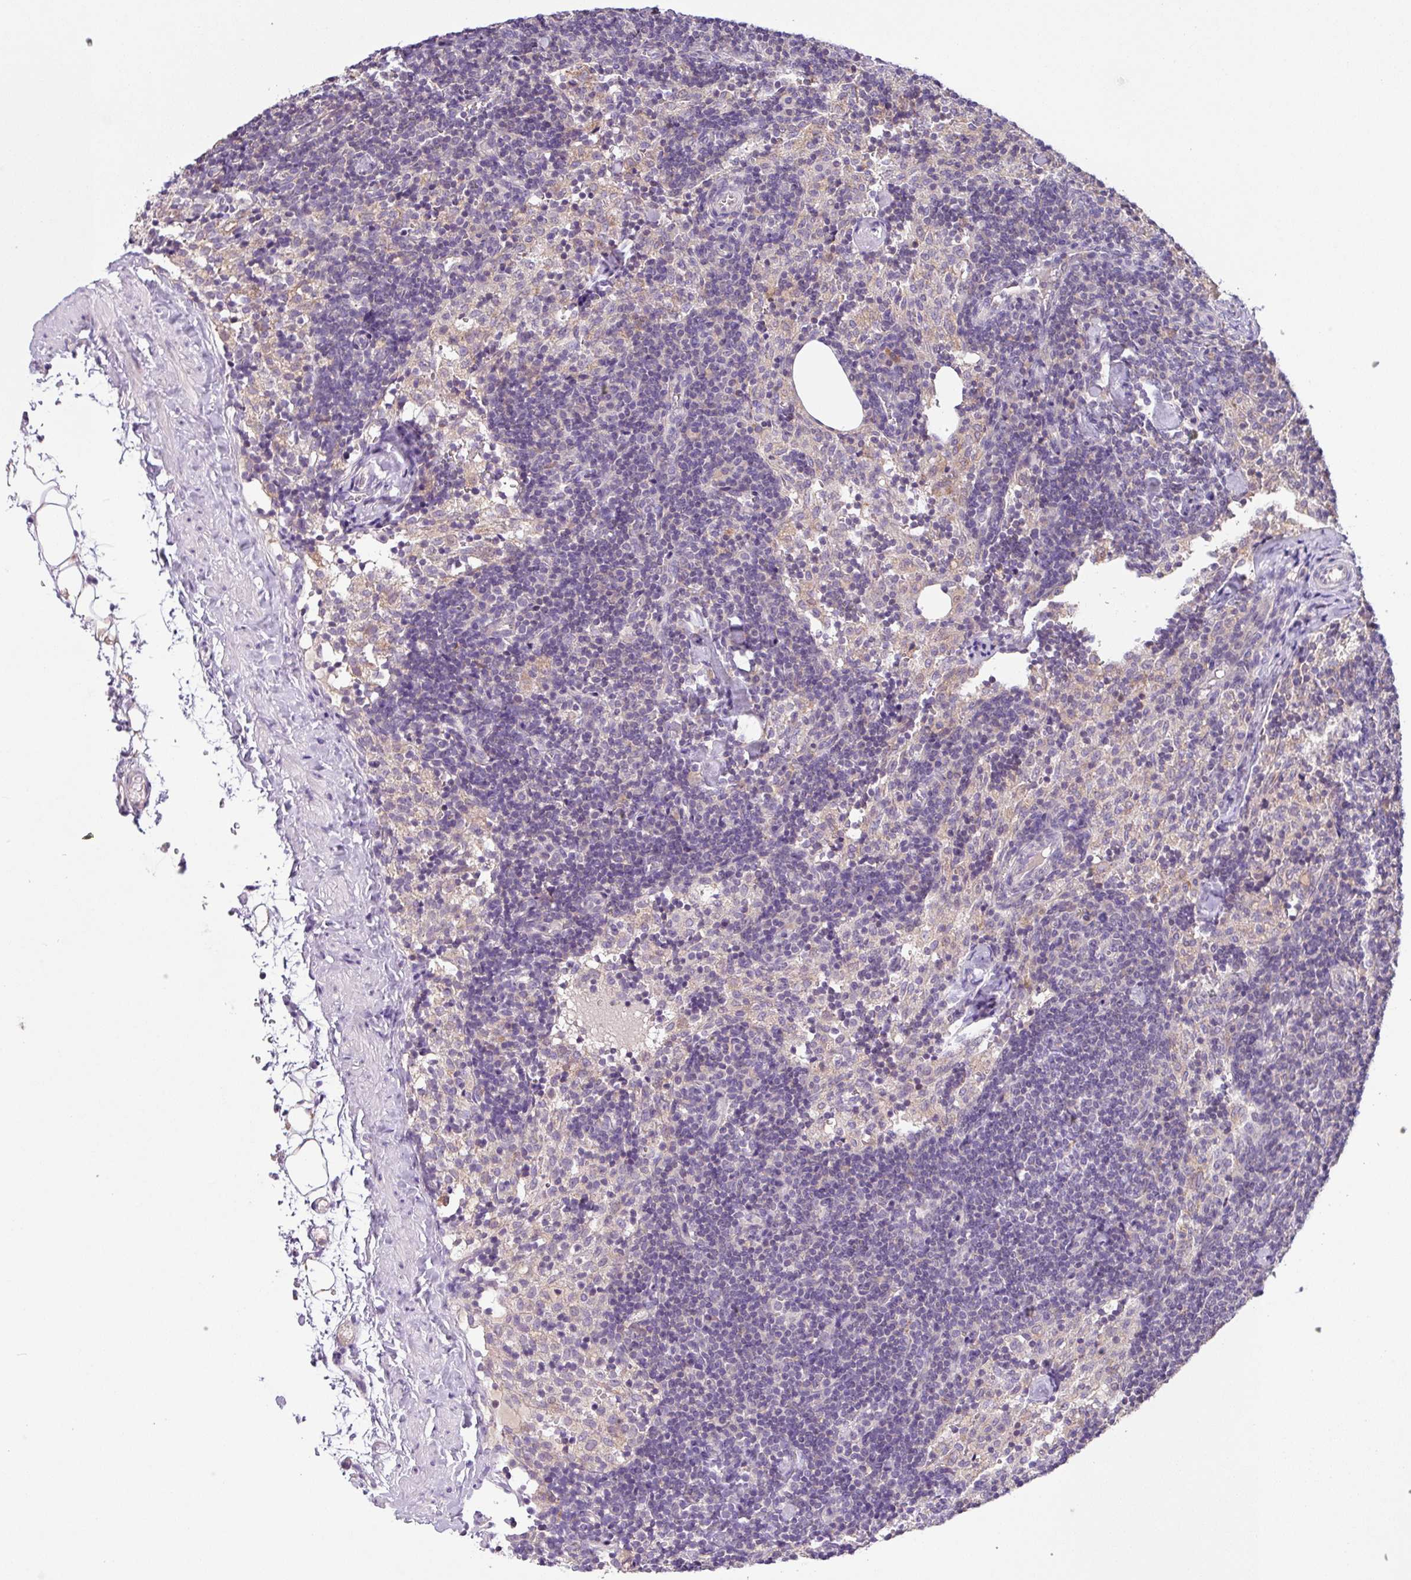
{"staining": {"intensity": "negative", "quantity": "none", "location": "none"}, "tissue": "lymph node", "cell_type": "Germinal center cells", "image_type": "normal", "snomed": [{"axis": "morphology", "description": "Normal tissue, NOS"}, {"axis": "topography", "description": "Lymph node"}], "caption": "IHC image of unremarkable lymph node: human lymph node stained with DAB exhibits no significant protein positivity in germinal center cells. (Brightfield microscopy of DAB immunohistochemistry (IHC) at high magnification).", "gene": "SFTPB", "patient": {"sex": "female", "age": 52}}